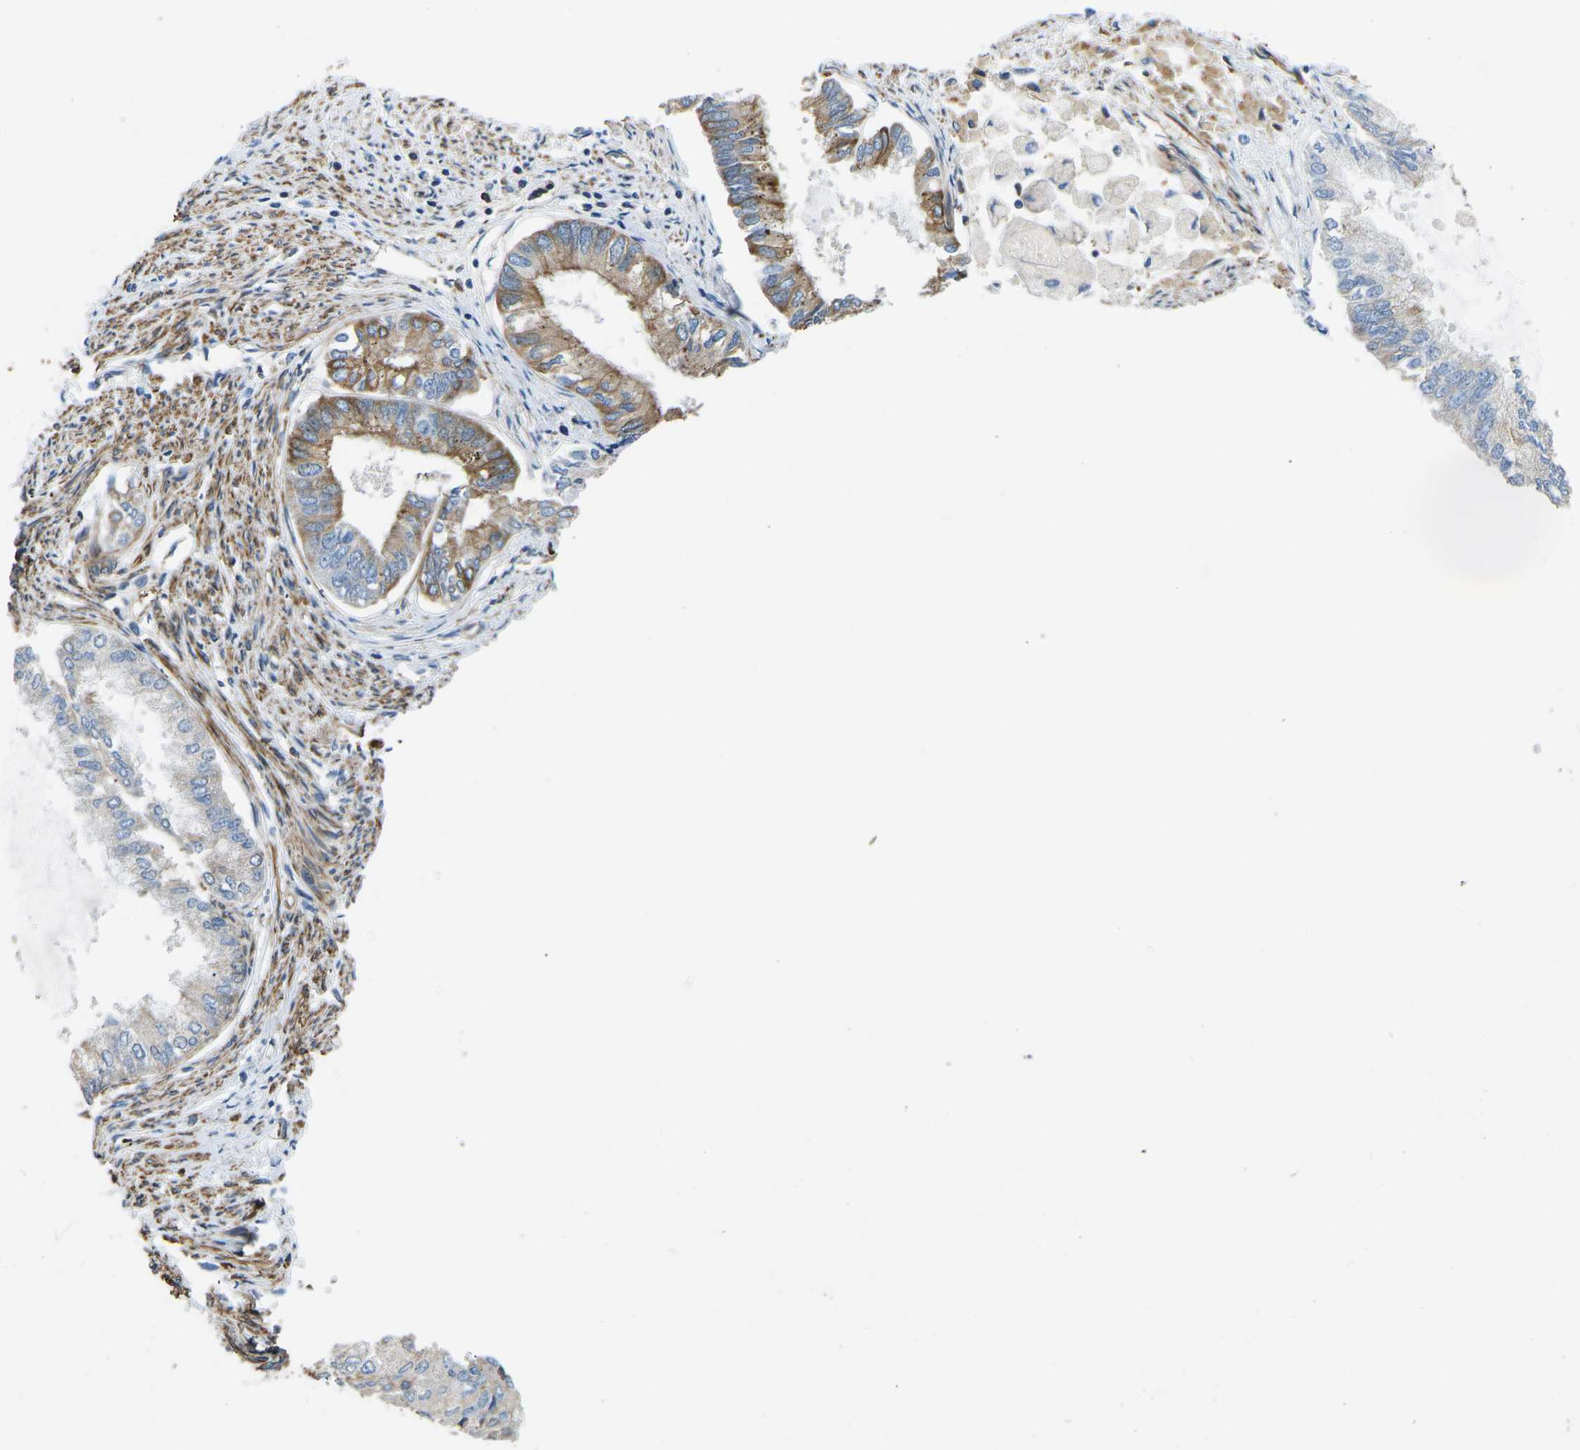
{"staining": {"intensity": "moderate", "quantity": "<25%", "location": "cytoplasmic/membranous"}, "tissue": "endometrial cancer", "cell_type": "Tumor cells", "image_type": "cancer", "snomed": [{"axis": "morphology", "description": "Adenocarcinoma, NOS"}, {"axis": "topography", "description": "Endometrium"}], "caption": "Endometrial cancer was stained to show a protein in brown. There is low levels of moderate cytoplasmic/membranous positivity in approximately <25% of tumor cells.", "gene": "KCNJ15", "patient": {"sex": "female", "age": 86}}